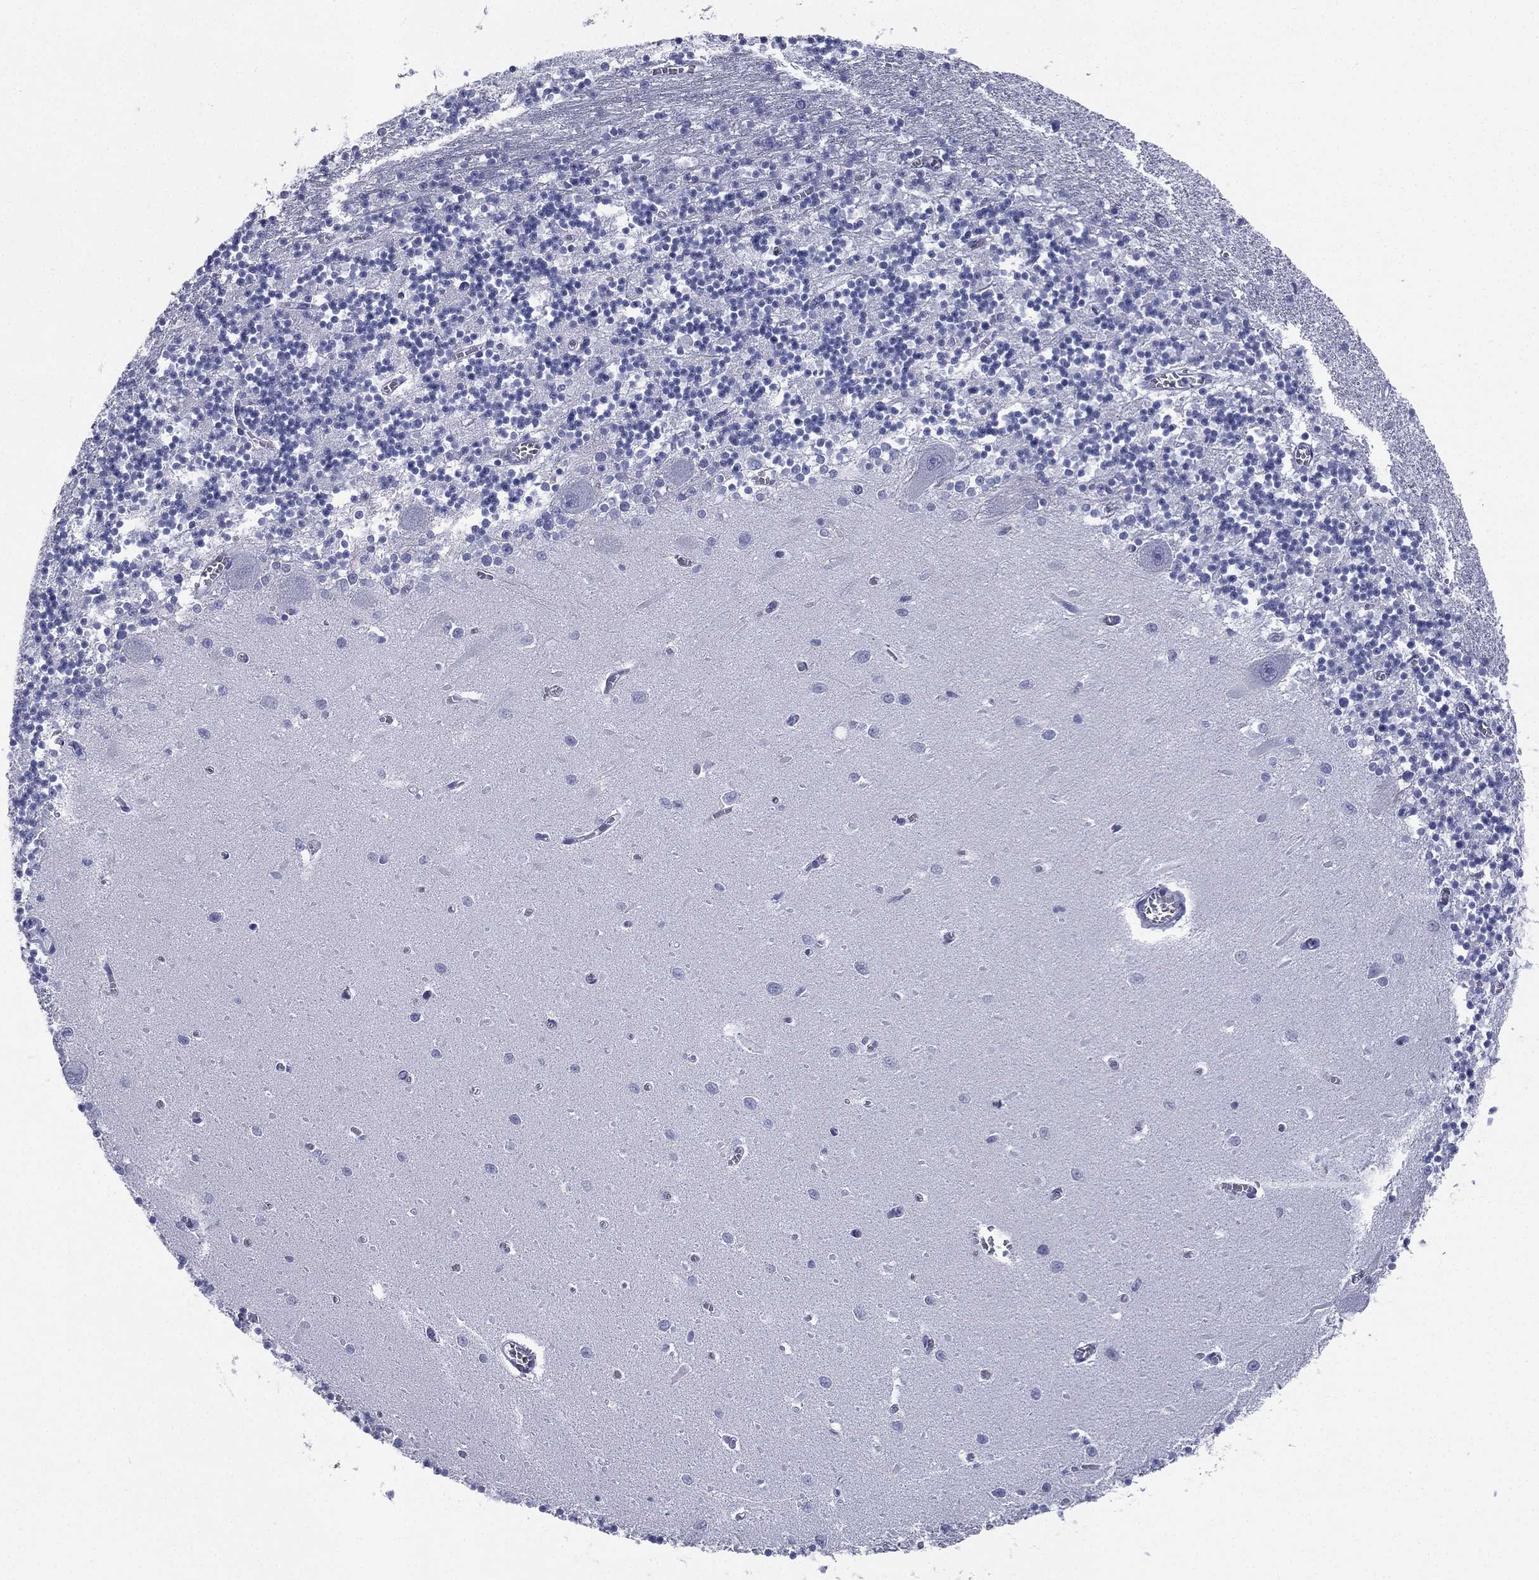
{"staining": {"intensity": "negative", "quantity": "none", "location": "none"}, "tissue": "cerebellum", "cell_type": "Cells in granular layer", "image_type": "normal", "snomed": [{"axis": "morphology", "description": "Normal tissue, NOS"}, {"axis": "topography", "description": "Cerebellum"}], "caption": "Cells in granular layer are negative for protein expression in benign human cerebellum. (DAB immunohistochemistry (IHC), high magnification).", "gene": "FCER2", "patient": {"sex": "female", "age": 64}}